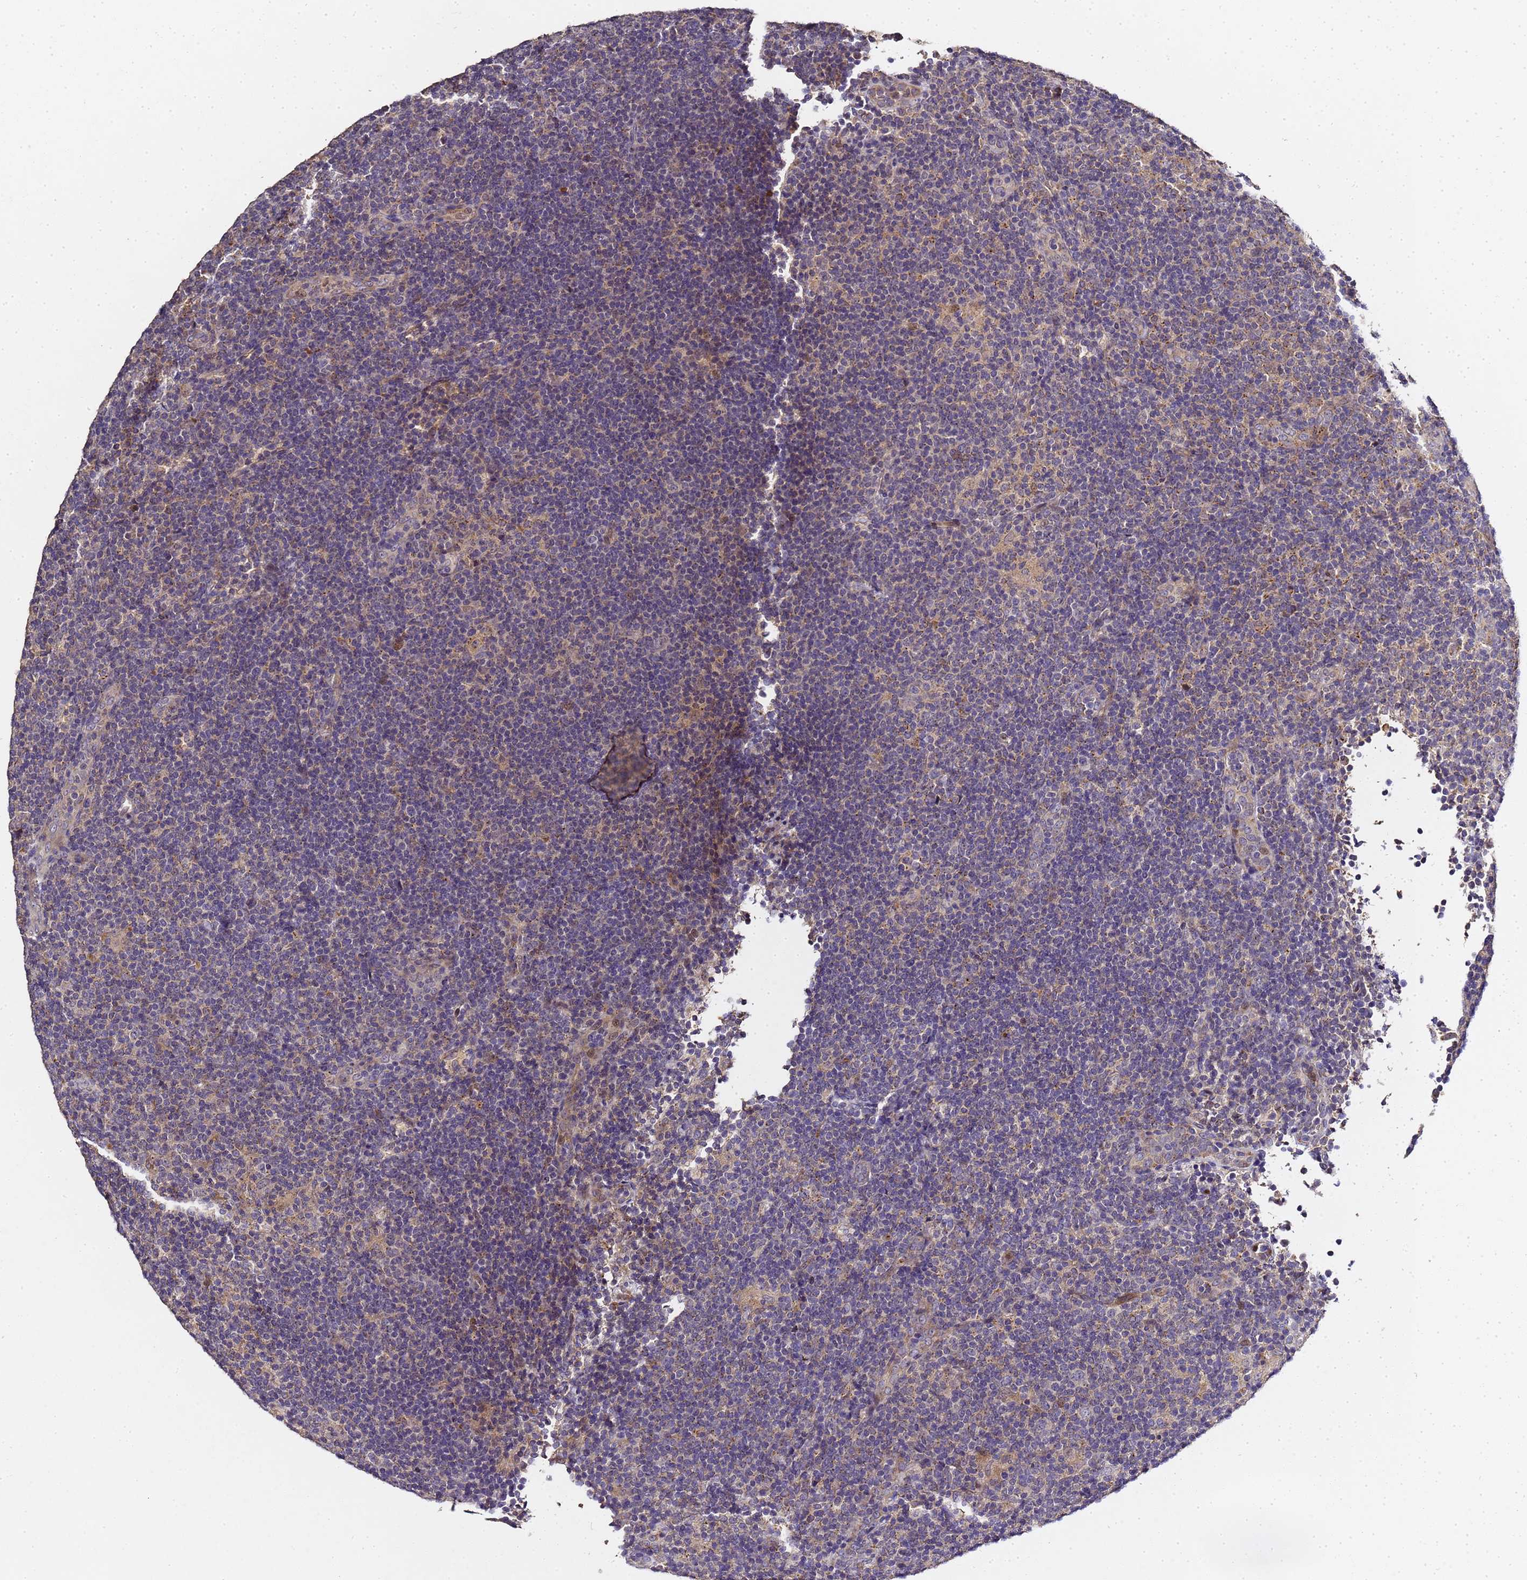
{"staining": {"intensity": "weak", "quantity": "<25%", "location": "cytoplasmic/membranous"}, "tissue": "lymphoma", "cell_type": "Tumor cells", "image_type": "cancer", "snomed": [{"axis": "morphology", "description": "Hodgkin's disease, NOS"}, {"axis": "topography", "description": "Lymph node"}], "caption": "High magnification brightfield microscopy of lymphoma stained with DAB (3,3'-diaminobenzidine) (brown) and counterstained with hematoxylin (blue): tumor cells show no significant staining. (Brightfield microscopy of DAB (3,3'-diaminobenzidine) IHC at high magnification).", "gene": "LGI4", "patient": {"sex": "female", "age": 57}}